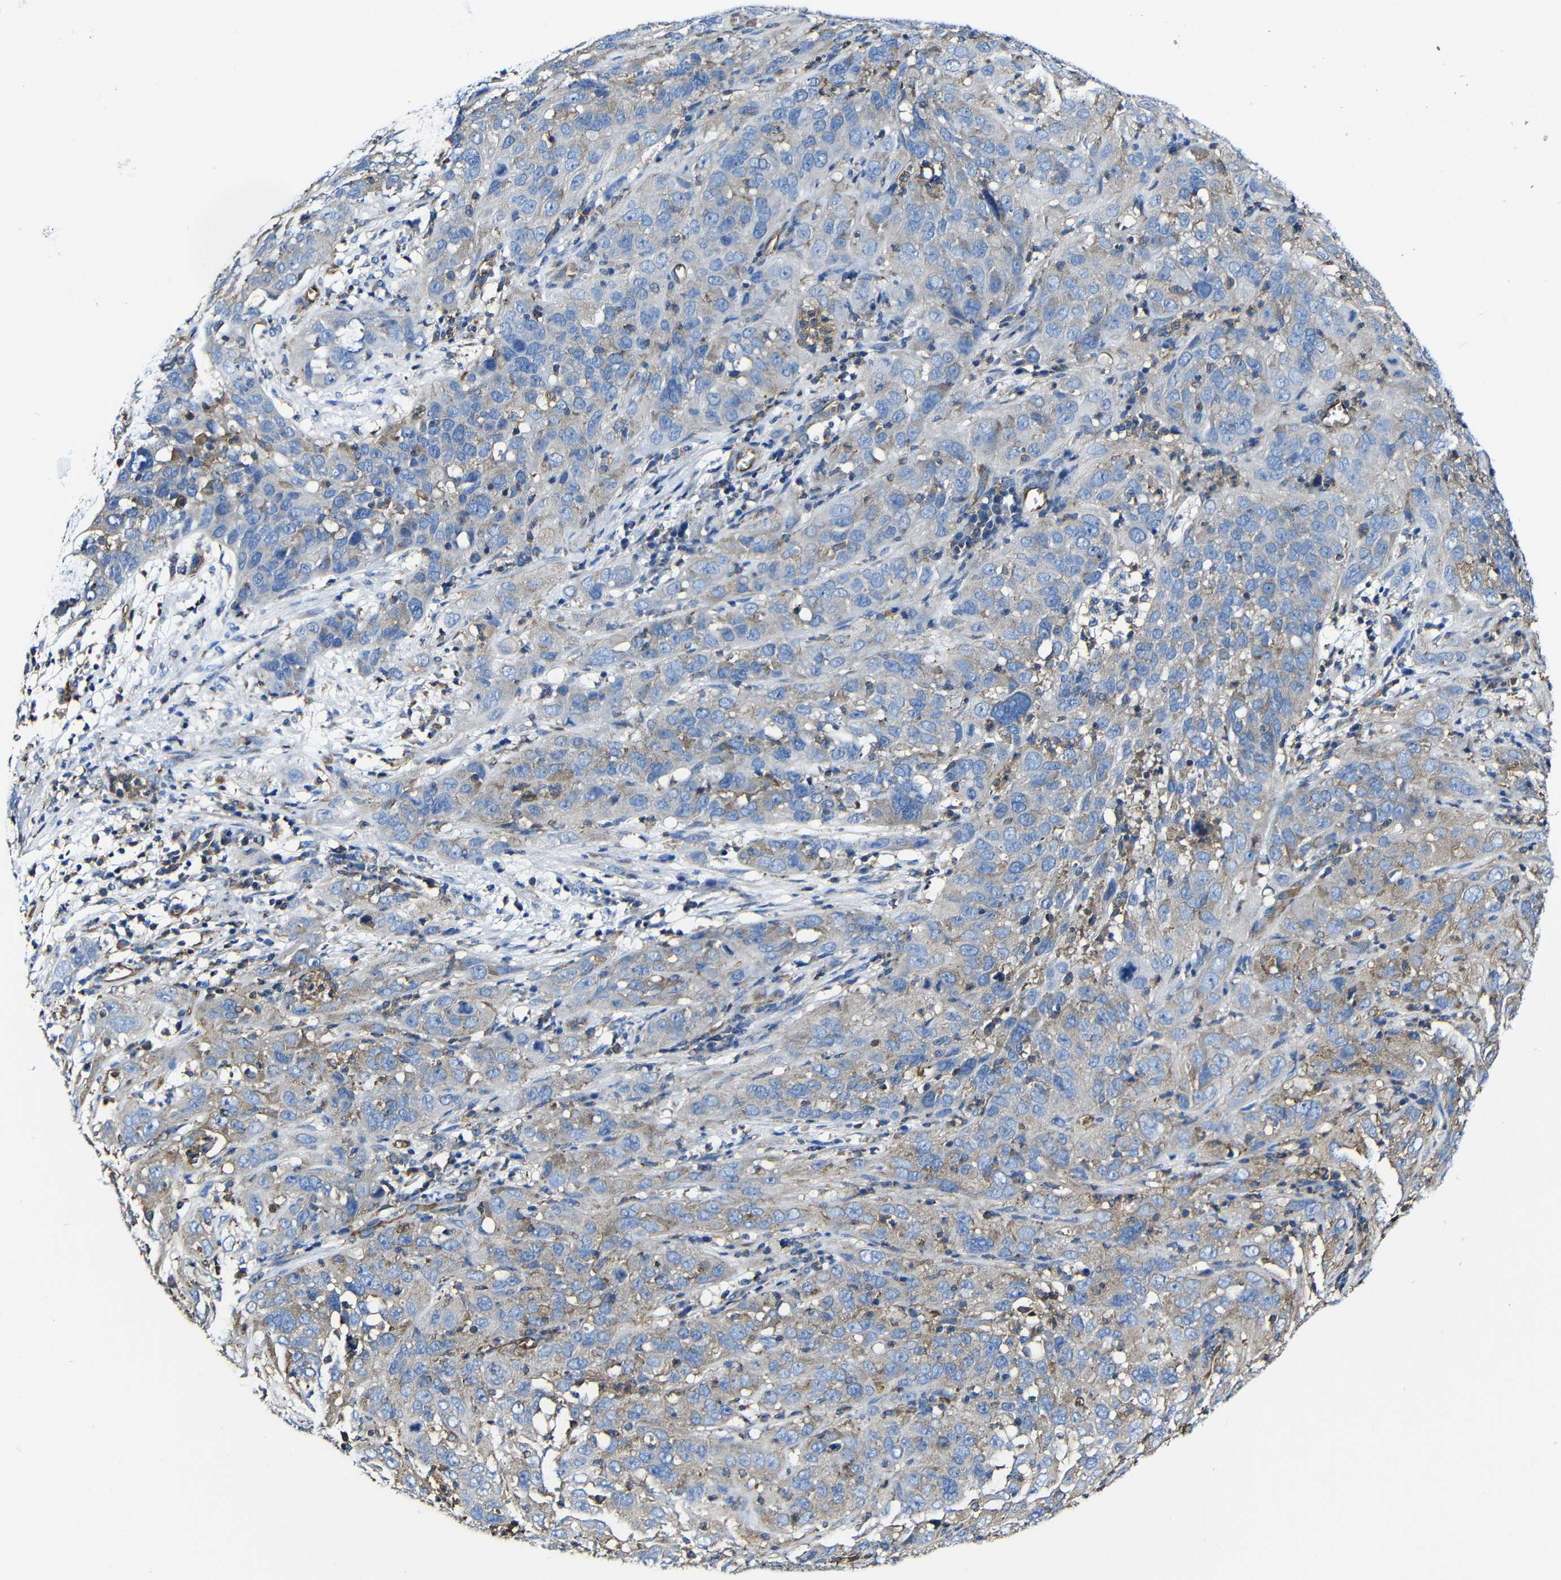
{"staining": {"intensity": "weak", "quantity": "<25%", "location": "cytoplasmic/membranous"}, "tissue": "cervical cancer", "cell_type": "Tumor cells", "image_type": "cancer", "snomed": [{"axis": "morphology", "description": "Squamous cell carcinoma, NOS"}, {"axis": "topography", "description": "Cervix"}], "caption": "A high-resolution histopathology image shows immunohistochemistry staining of cervical cancer, which shows no significant staining in tumor cells. The staining is performed using DAB (3,3'-diaminobenzidine) brown chromogen with nuclei counter-stained in using hematoxylin.", "gene": "MSN", "patient": {"sex": "female", "age": 32}}